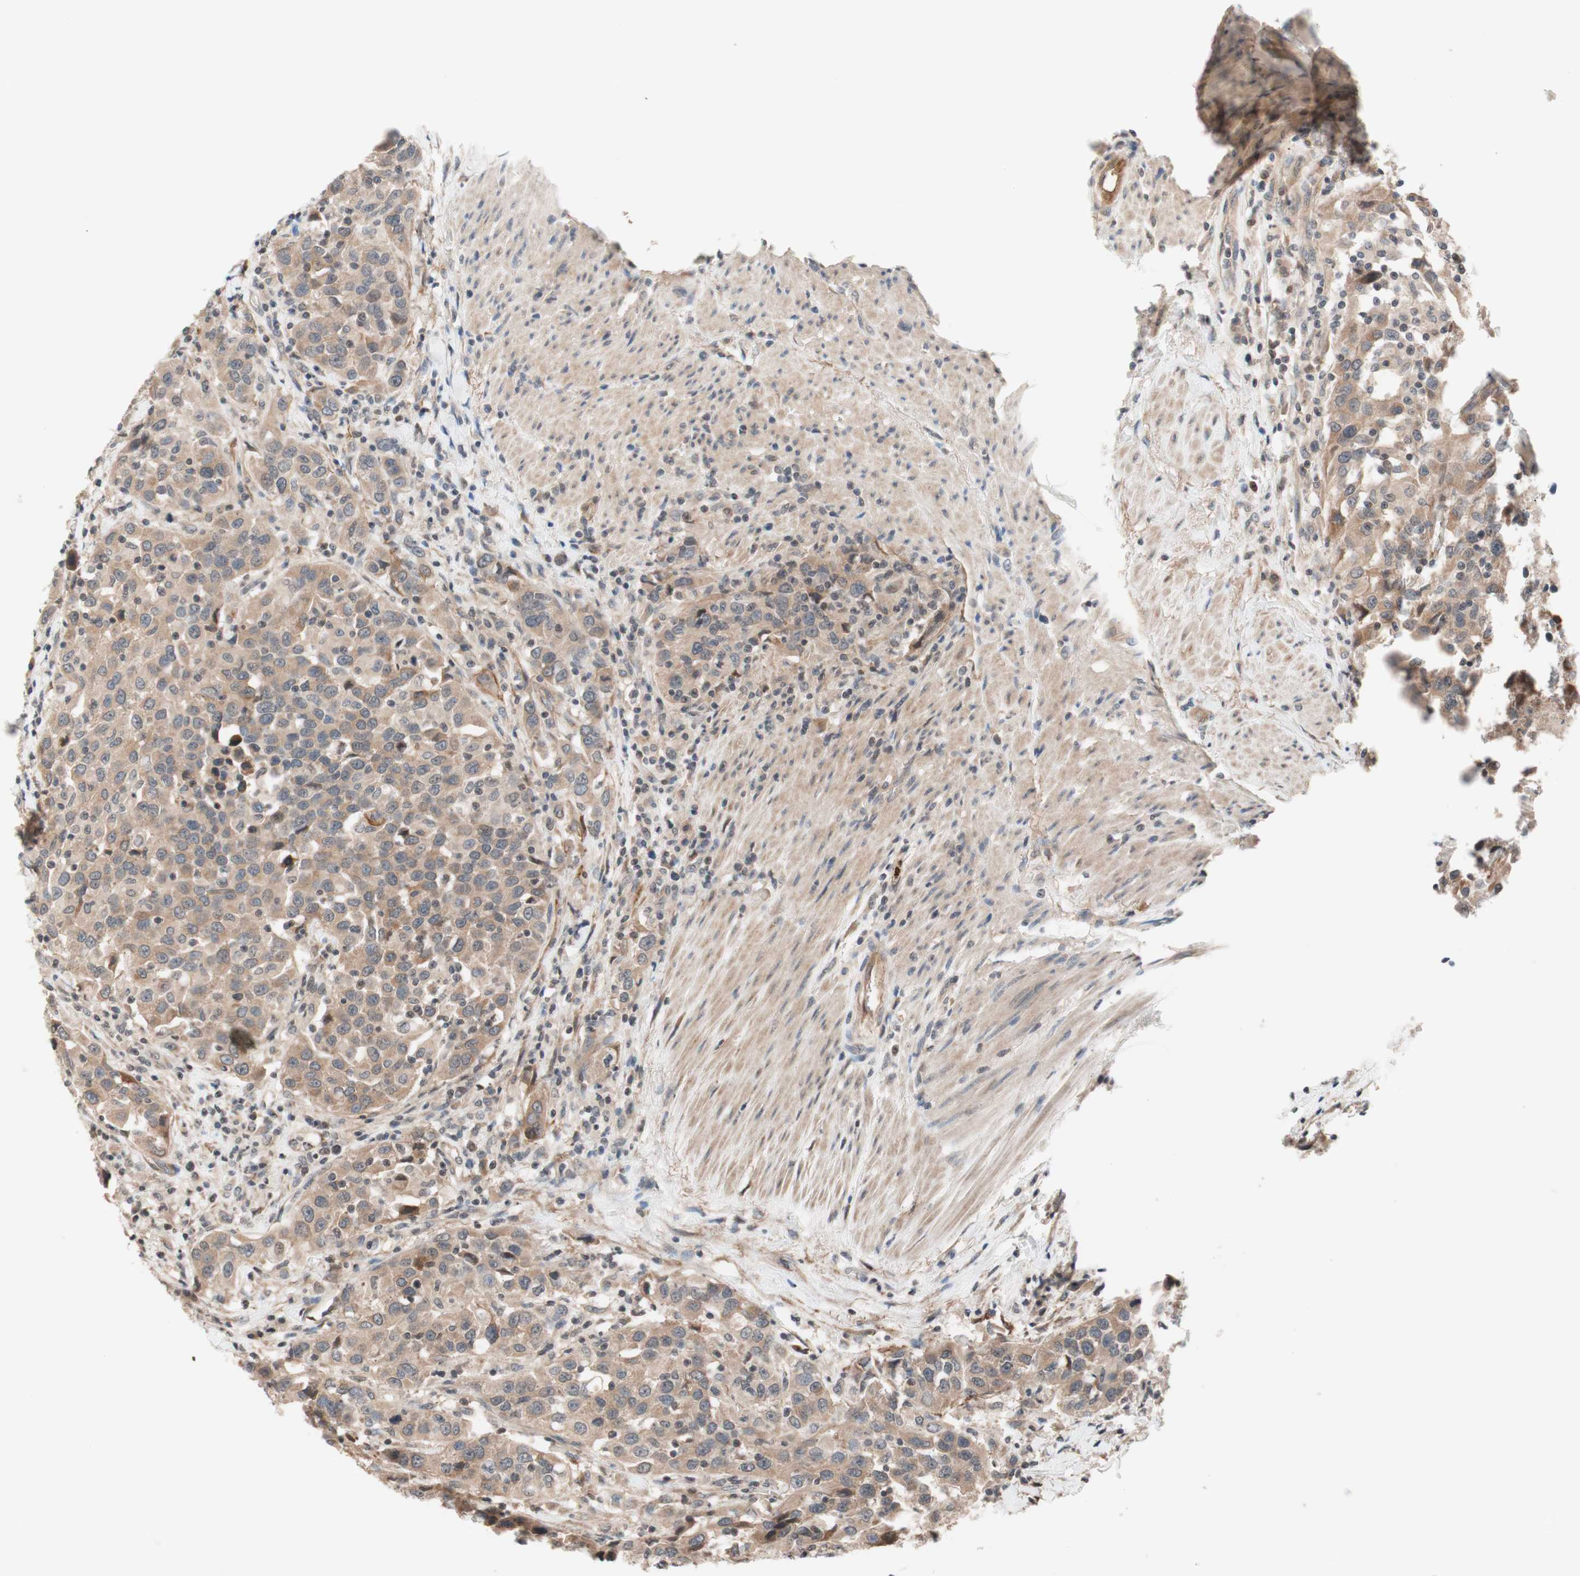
{"staining": {"intensity": "weak", "quantity": ">75%", "location": "cytoplasmic/membranous"}, "tissue": "urothelial cancer", "cell_type": "Tumor cells", "image_type": "cancer", "snomed": [{"axis": "morphology", "description": "Urothelial carcinoma, High grade"}, {"axis": "topography", "description": "Urinary bladder"}], "caption": "High-grade urothelial carcinoma was stained to show a protein in brown. There is low levels of weak cytoplasmic/membranous expression in about >75% of tumor cells. (IHC, brightfield microscopy, high magnification).", "gene": "CD55", "patient": {"sex": "female", "age": 80}}